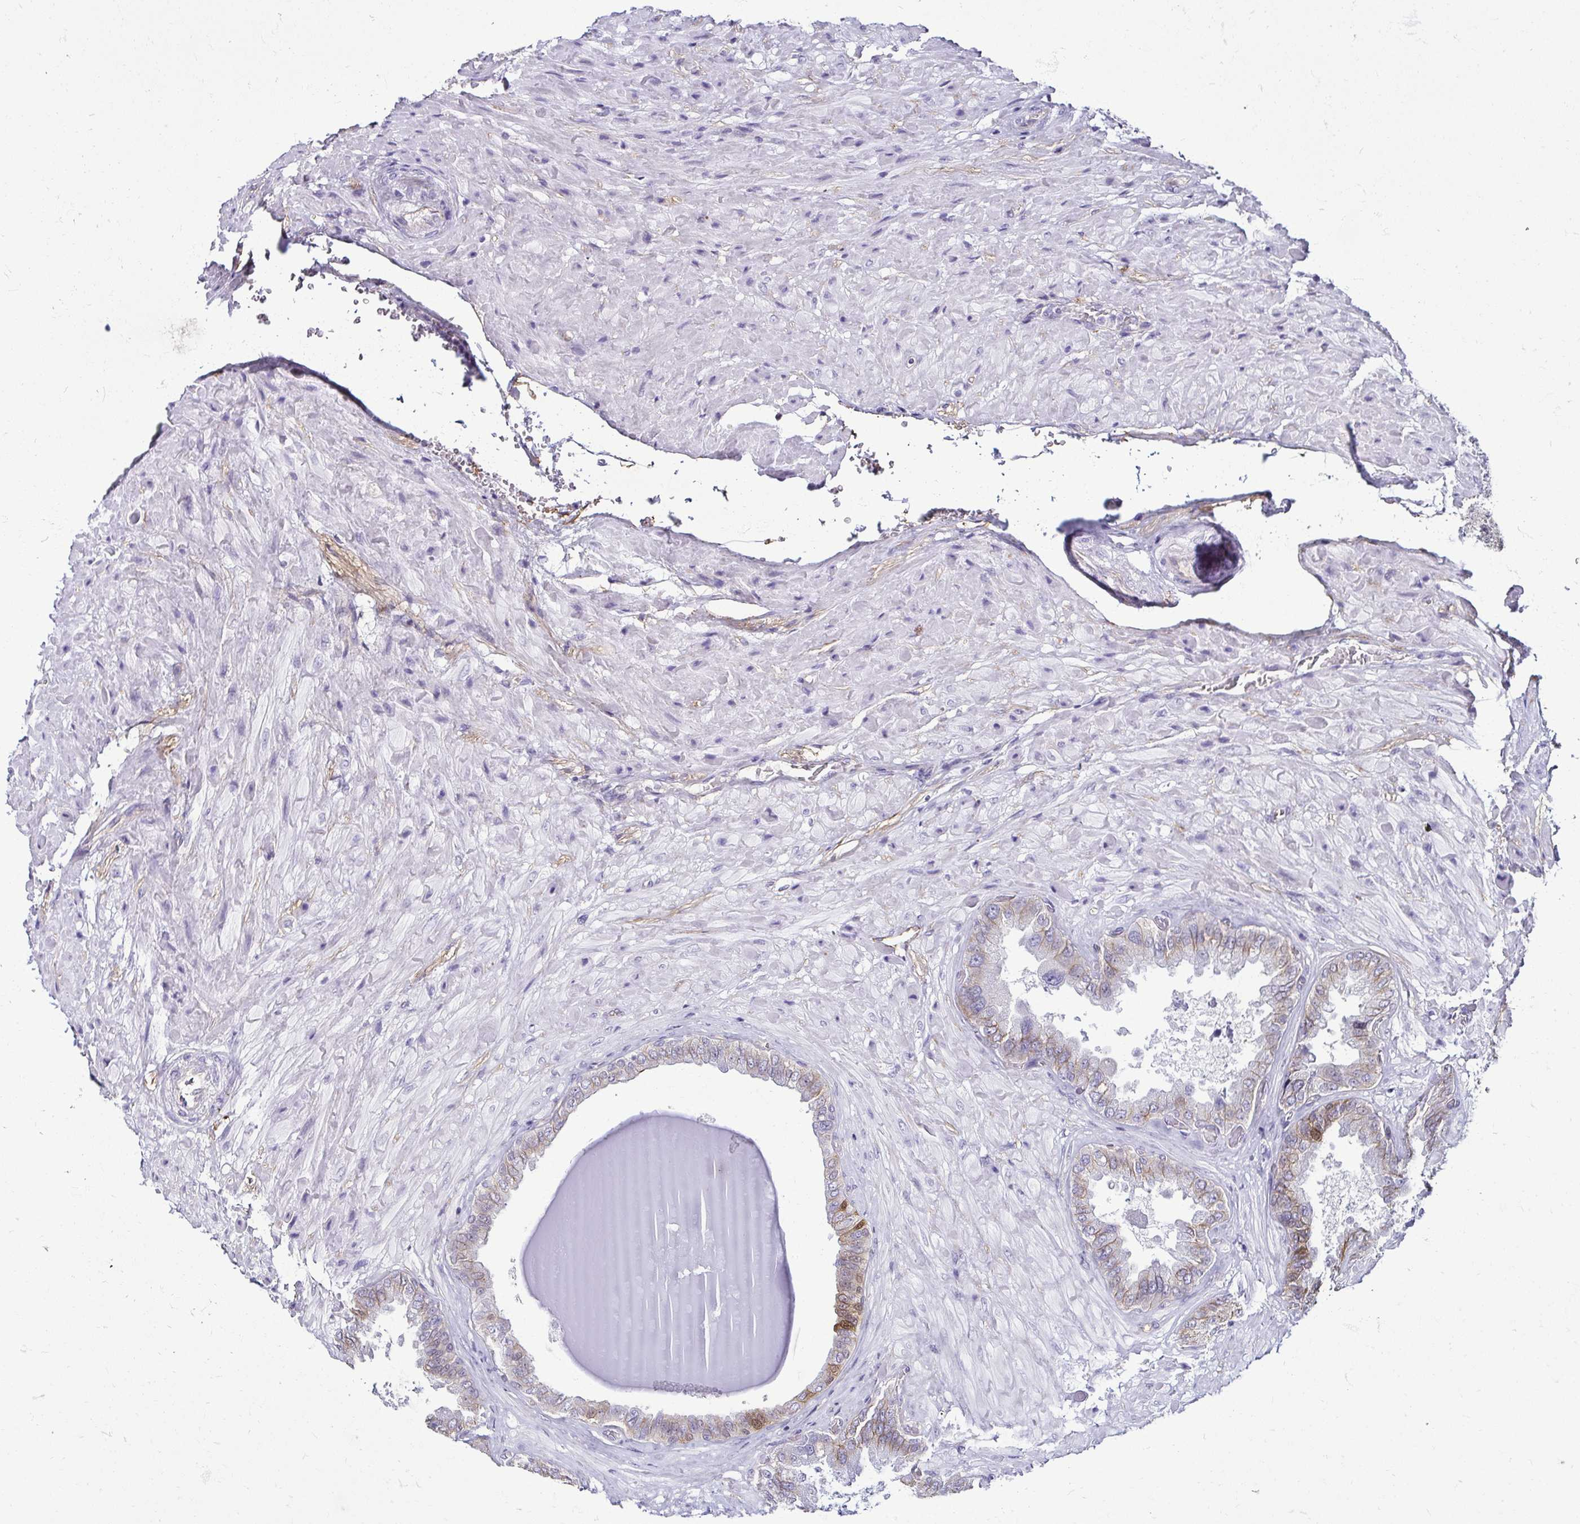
{"staining": {"intensity": "moderate", "quantity": "25%-75%", "location": "cytoplasmic/membranous,nuclear"}, "tissue": "seminal vesicle", "cell_type": "Glandular cells", "image_type": "normal", "snomed": [{"axis": "morphology", "description": "Normal tissue, NOS"}, {"axis": "topography", "description": "Seminal veicle"}], "caption": "Approximately 25%-75% of glandular cells in unremarkable seminal vesicle demonstrate moderate cytoplasmic/membranous,nuclear protein expression as visualized by brown immunohistochemical staining.", "gene": "CASP14", "patient": {"sex": "male", "age": 68}}